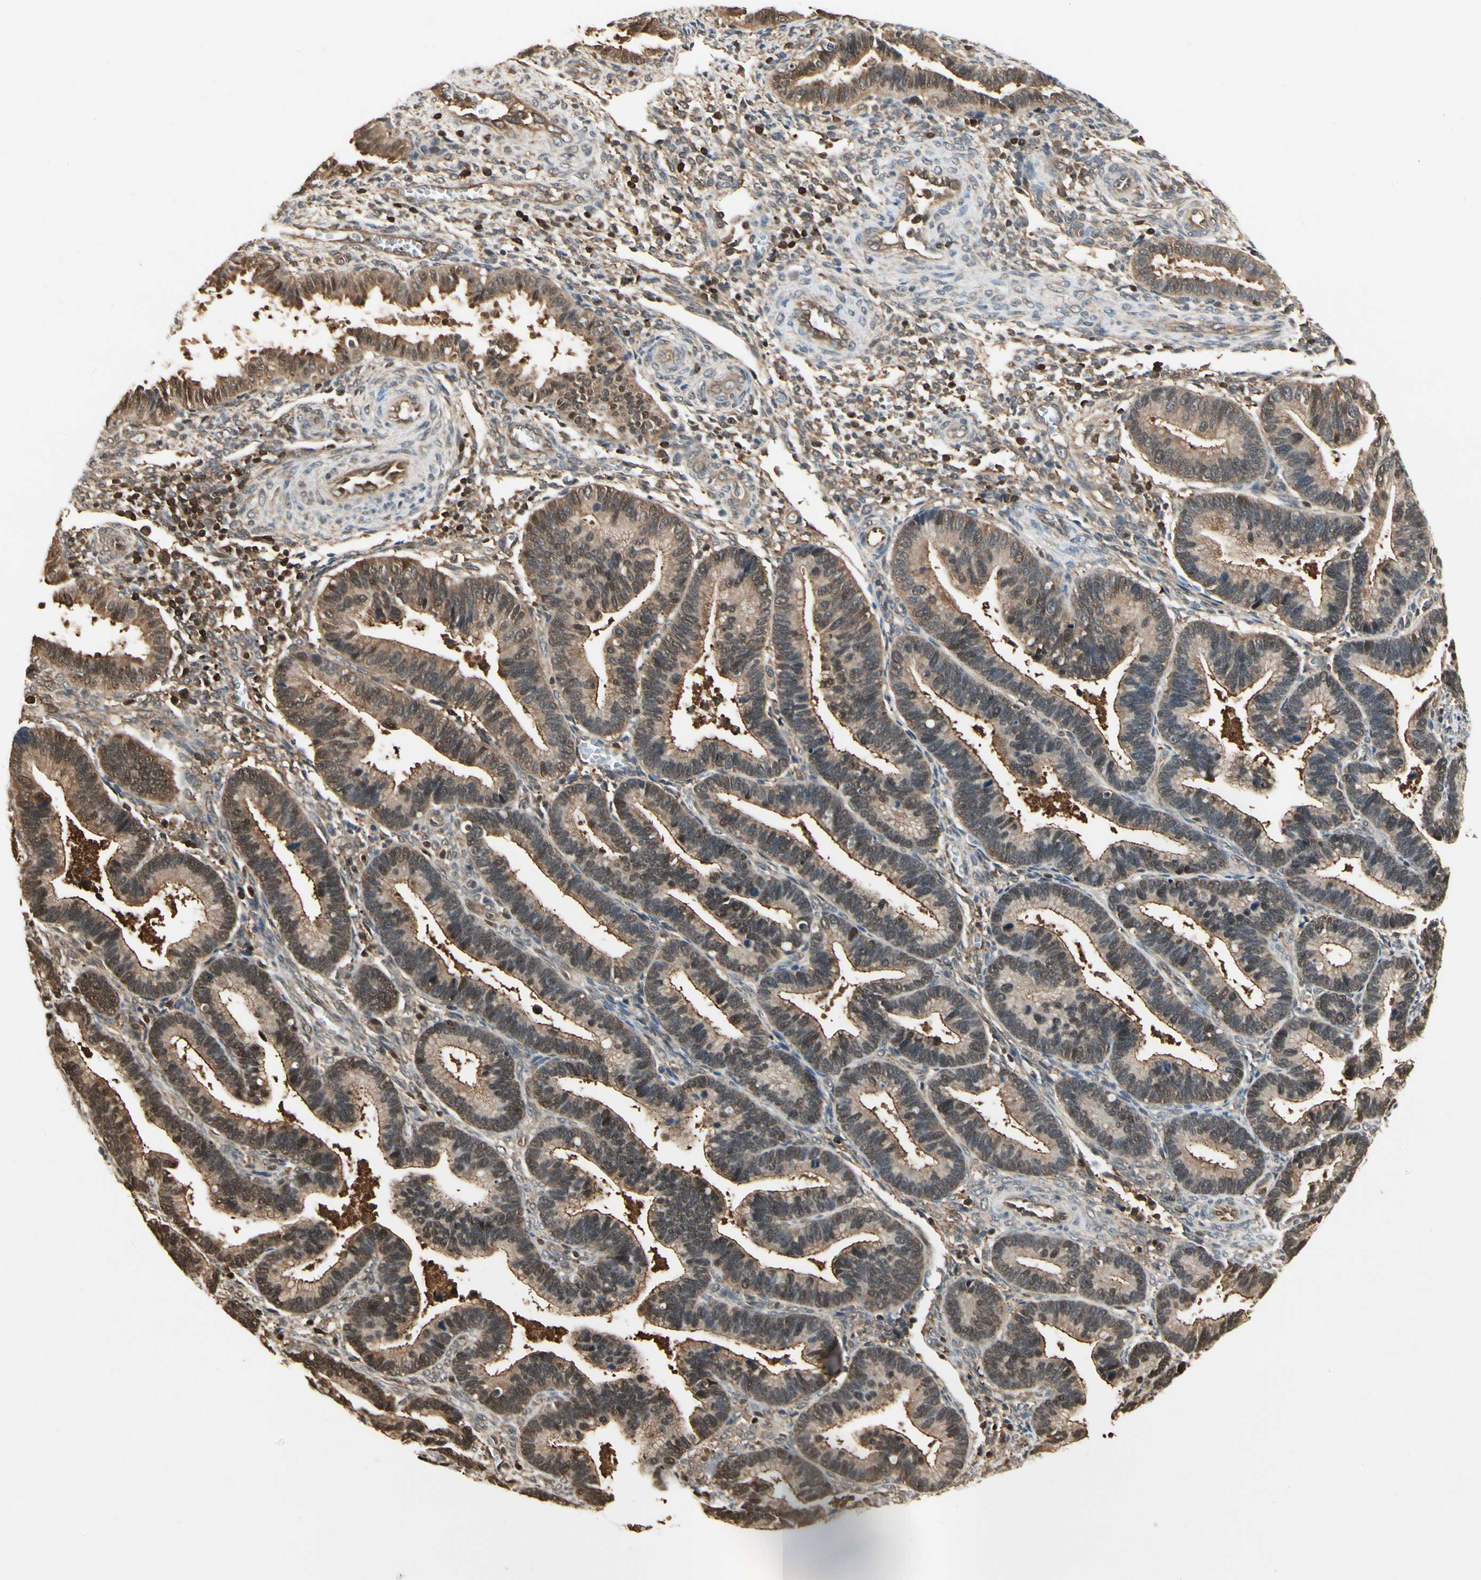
{"staining": {"intensity": "moderate", "quantity": "25%-75%", "location": "cytoplasmic/membranous"}, "tissue": "endometrium", "cell_type": "Cells in endometrial stroma", "image_type": "normal", "snomed": [{"axis": "morphology", "description": "Normal tissue, NOS"}, {"axis": "topography", "description": "Endometrium"}], "caption": "Protein staining of benign endometrium displays moderate cytoplasmic/membranous positivity in about 25%-75% of cells in endometrial stroma. The protein is stained brown, and the nuclei are stained in blue (DAB (3,3'-diaminobenzidine) IHC with brightfield microscopy, high magnification).", "gene": "YWHAB", "patient": {"sex": "female", "age": 36}}